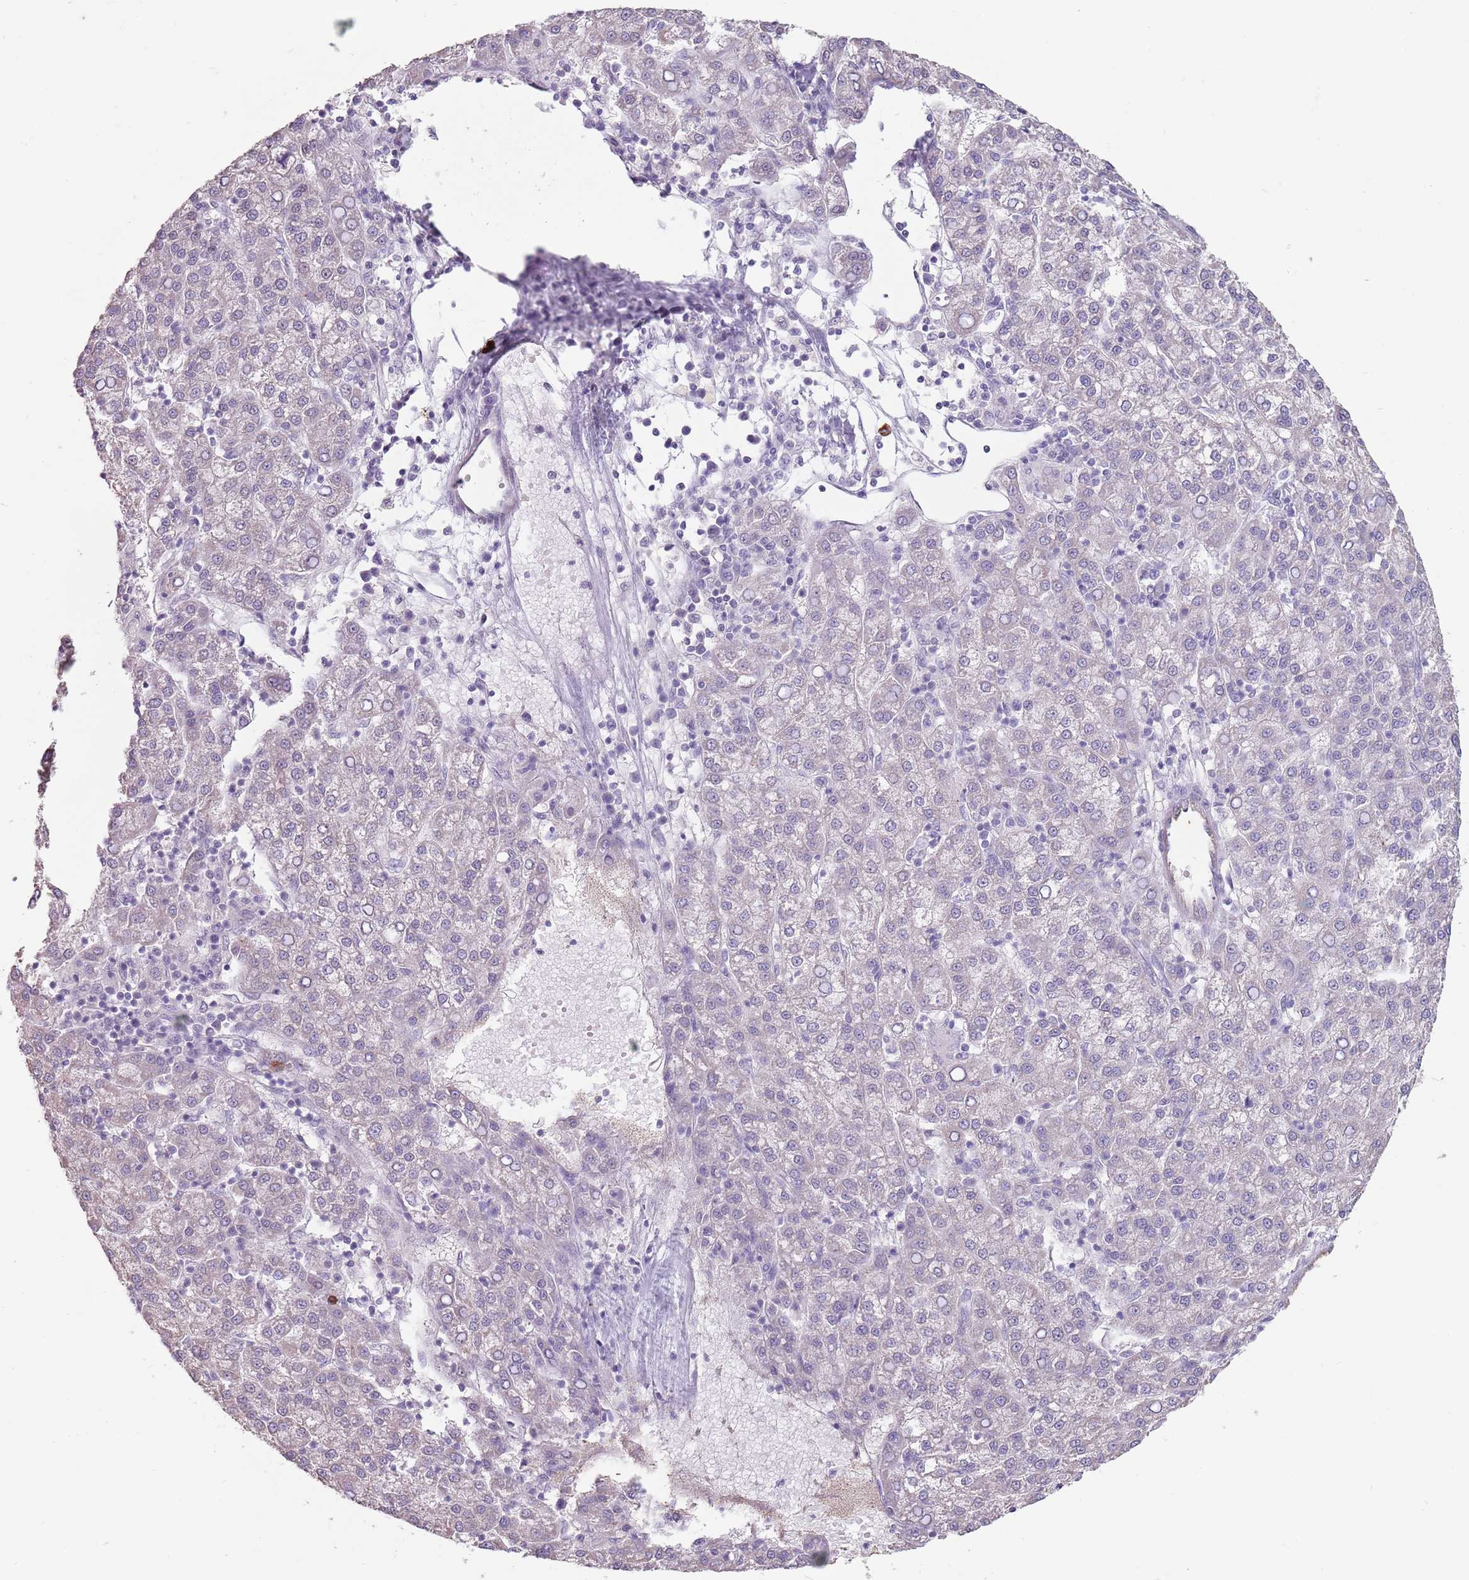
{"staining": {"intensity": "negative", "quantity": "none", "location": "none"}, "tissue": "liver cancer", "cell_type": "Tumor cells", "image_type": "cancer", "snomed": [{"axis": "morphology", "description": "Carcinoma, Hepatocellular, NOS"}, {"axis": "topography", "description": "Liver"}], "caption": "Immunohistochemical staining of human liver hepatocellular carcinoma displays no significant expression in tumor cells. Brightfield microscopy of IHC stained with DAB (3,3'-diaminobenzidine) (brown) and hematoxylin (blue), captured at high magnification.", "gene": "STYK1", "patient": {"sex": "female", "age": 58}}